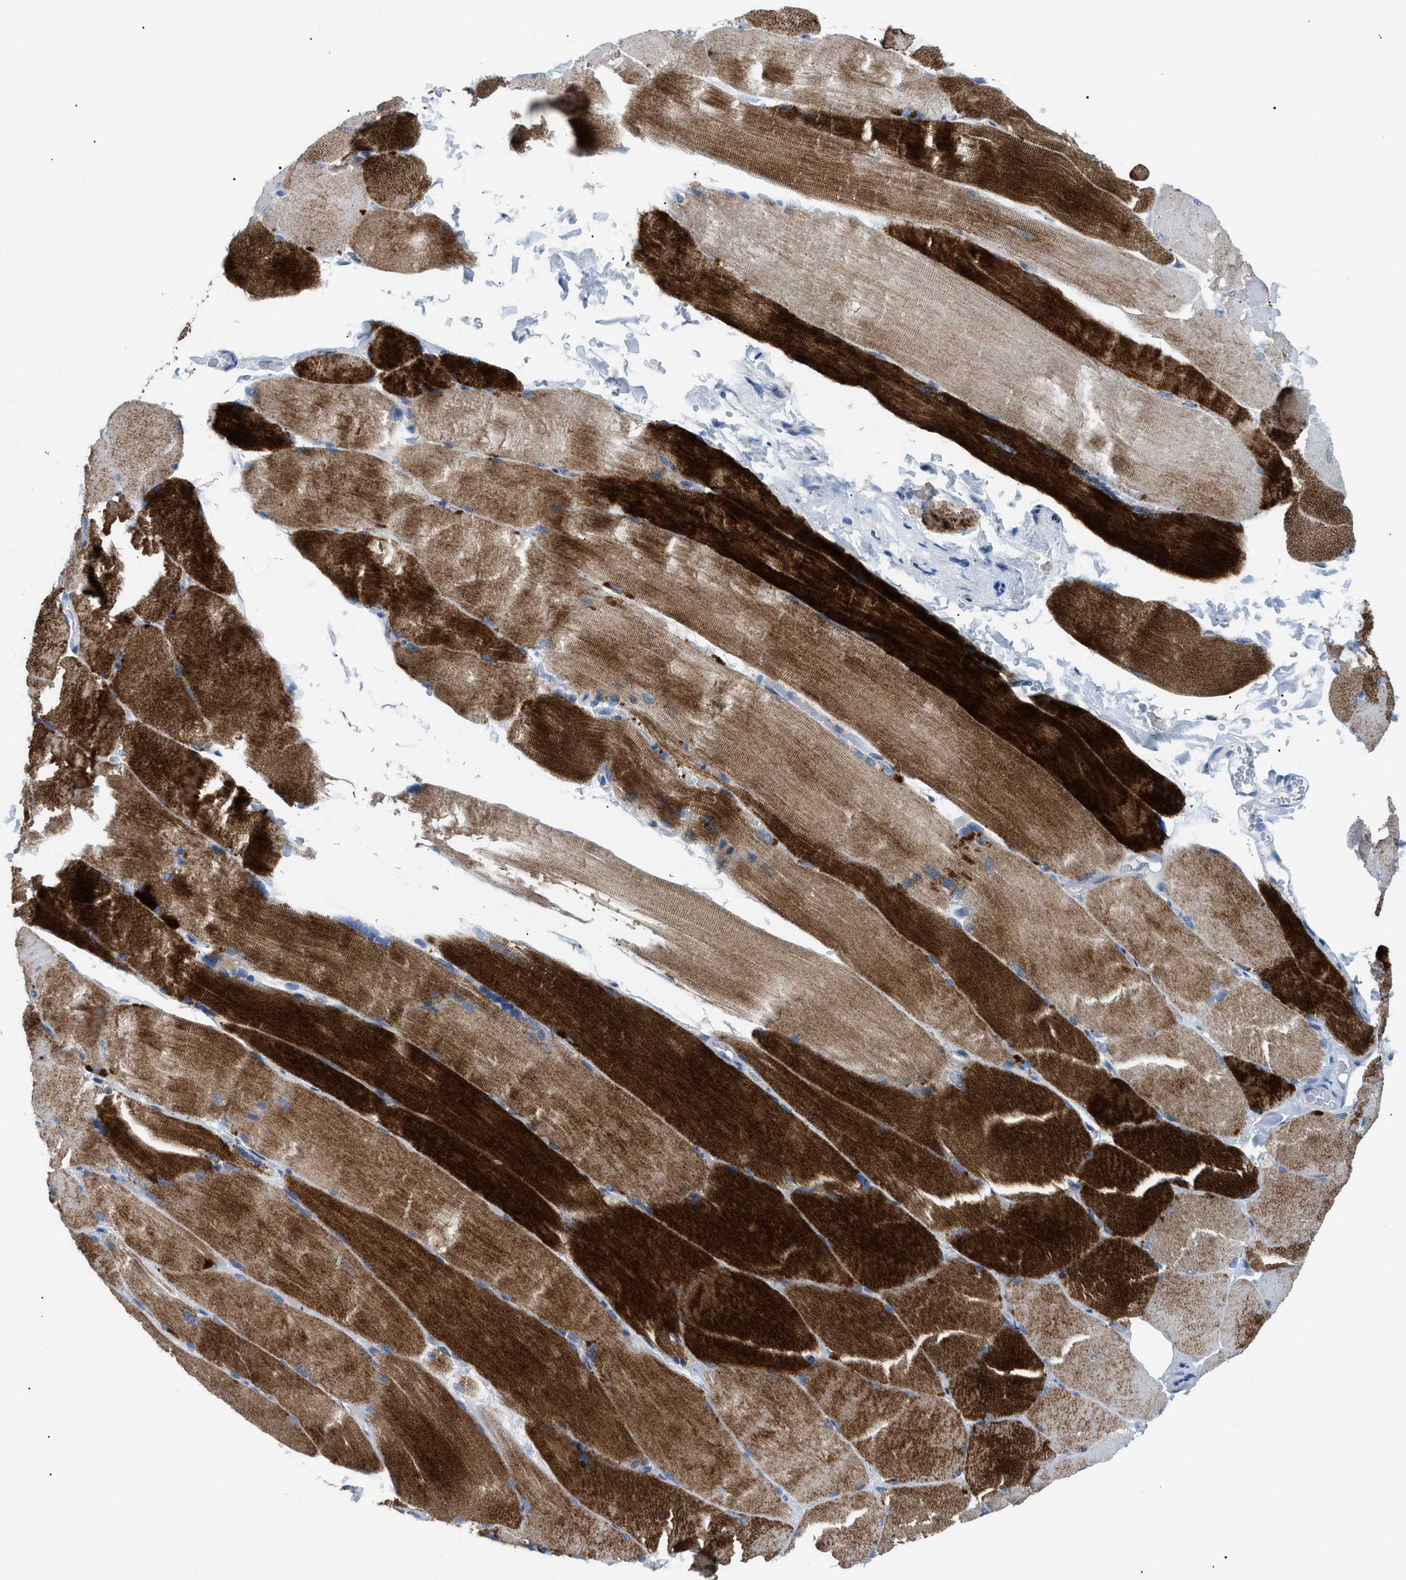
{"staining": {"intensity": "strong", "quantity": ">75%", "location": "cytoplasmic/membranous"}, "tissue": "skeletal muscle", "cell_type": "Myocytes", "image_type": "normal", "snomed": [{"axis": "morphology", "description": "Normal tissue, NOS"}, {"axis": "topography", "description": "Skin"}, {"axis": "topography", "description": "Skeletal muscle"}], "caption": "Benign skeletal muscle shows strong cytoplasmic/membranous positivity in approximately >75% of myocytes, visualized by immunohistochemistry.", "gene": "SMARCC1", "patient": {"sex": "male", "age": 83}}